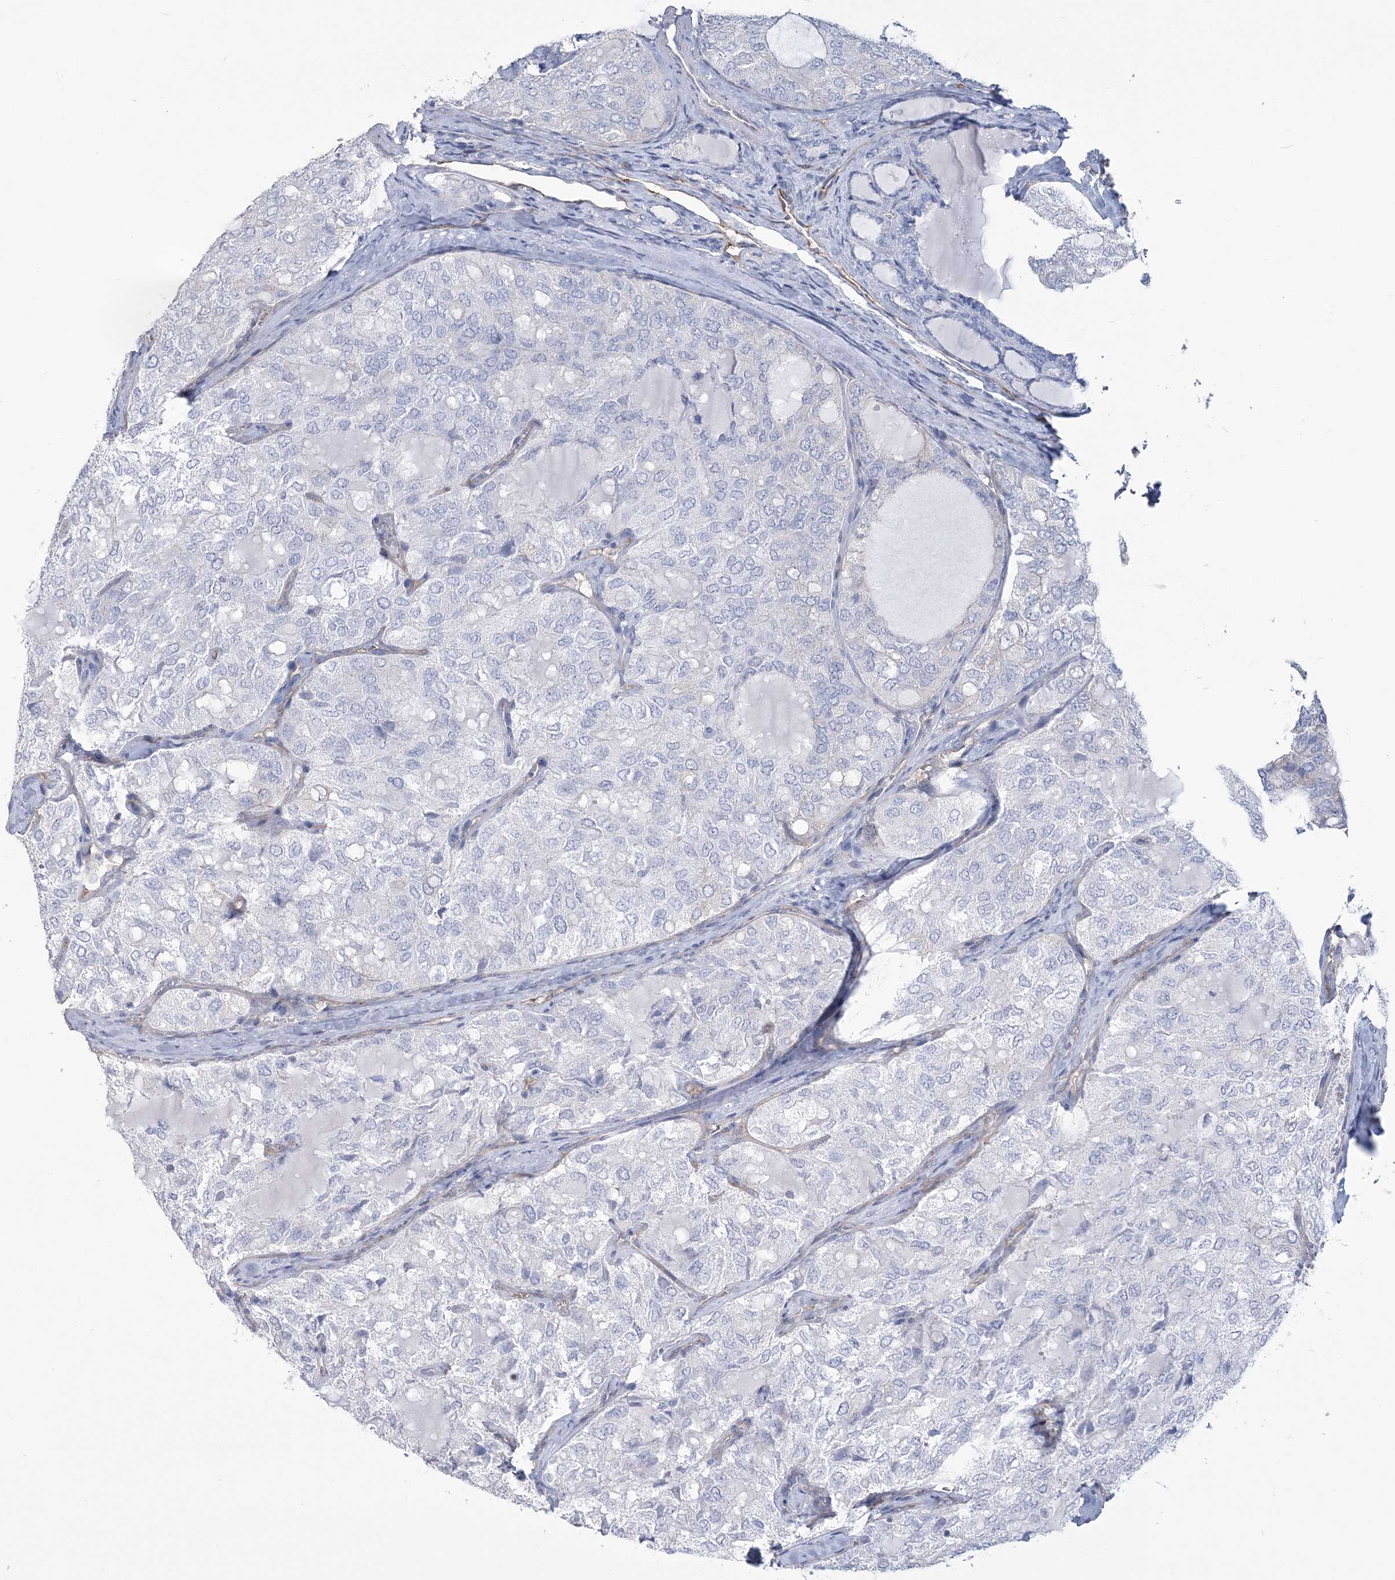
{"staining": {"intensity": "negative", "quantity": "none", "location": "none"}, "tissue": "thyroid cancer", "cell_type": "Tumor cells", "image_type": "cancer", "snomed": [{"axis": "morphology", "description": "Follicular adenoma carcinoma, NOS"}, {"axis": "topography", "description": "Thyroid gland"}], "caption": "The micrograph shows no significant expression in tumor cells of thyroid cancer.", "gene": "RAB11FIP5", "patient": {"sex": "male", "age": 75}}